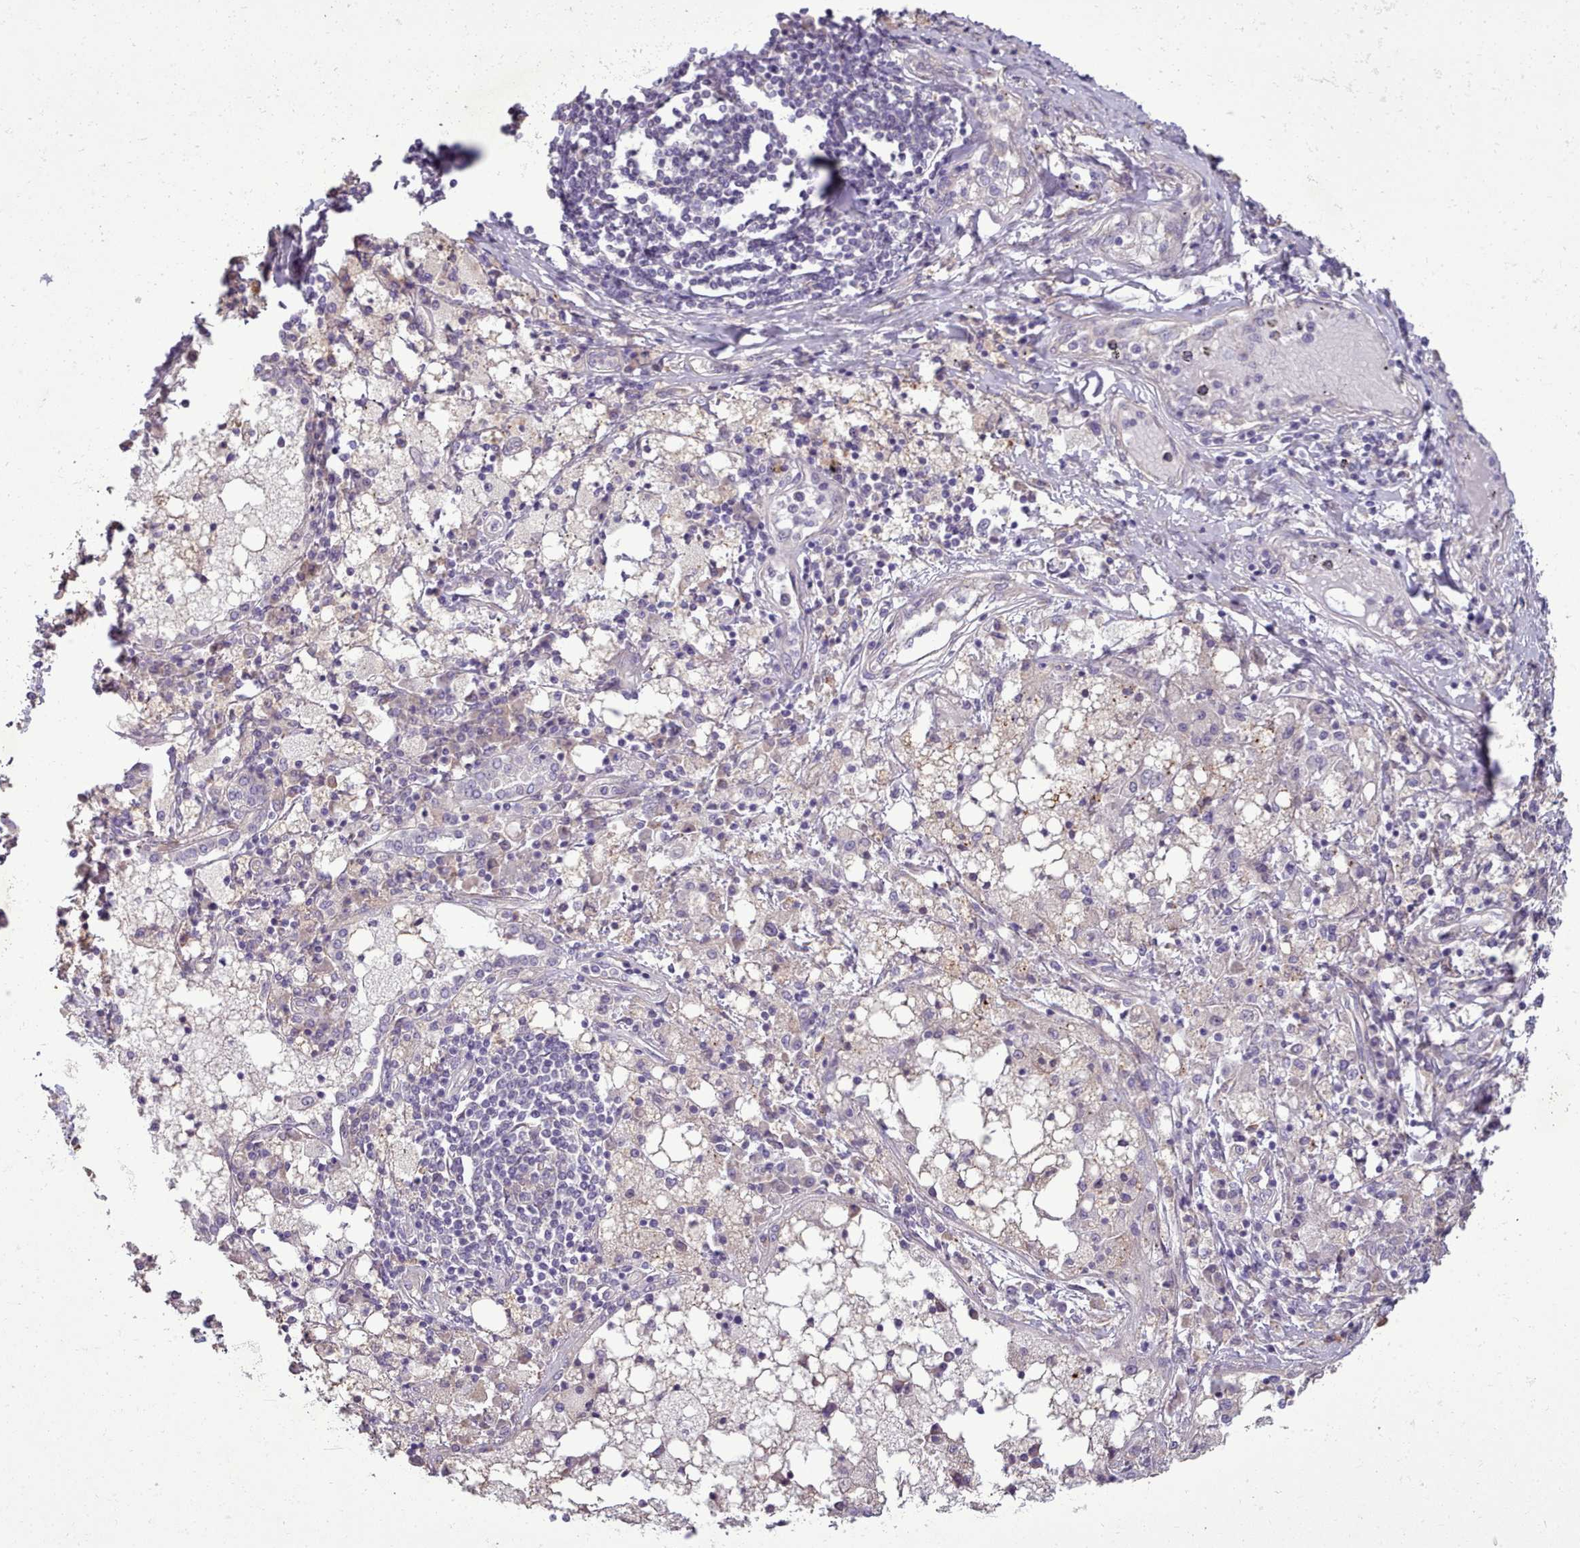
{"staining": {"intensity": "negative", "quantity": "none", "location": "none"}, "tissue": "lung cancer", "cell_type": "Tumor cells", "image_type": "cancer", "snomed": [{"axis": "morphology", "description": "Squamous cell carcinoma, NOS"}, {"axis": "topography", "description": "Lung"}], "caption": "An immunohistochemistry micrograph of squamous cell carcinoma (lung) is shown. There is no staining in tumor cells of squamous cell carcinoma (lung).", "gene": "DPF1", "patient": {"sex": "male", "age": 65}}